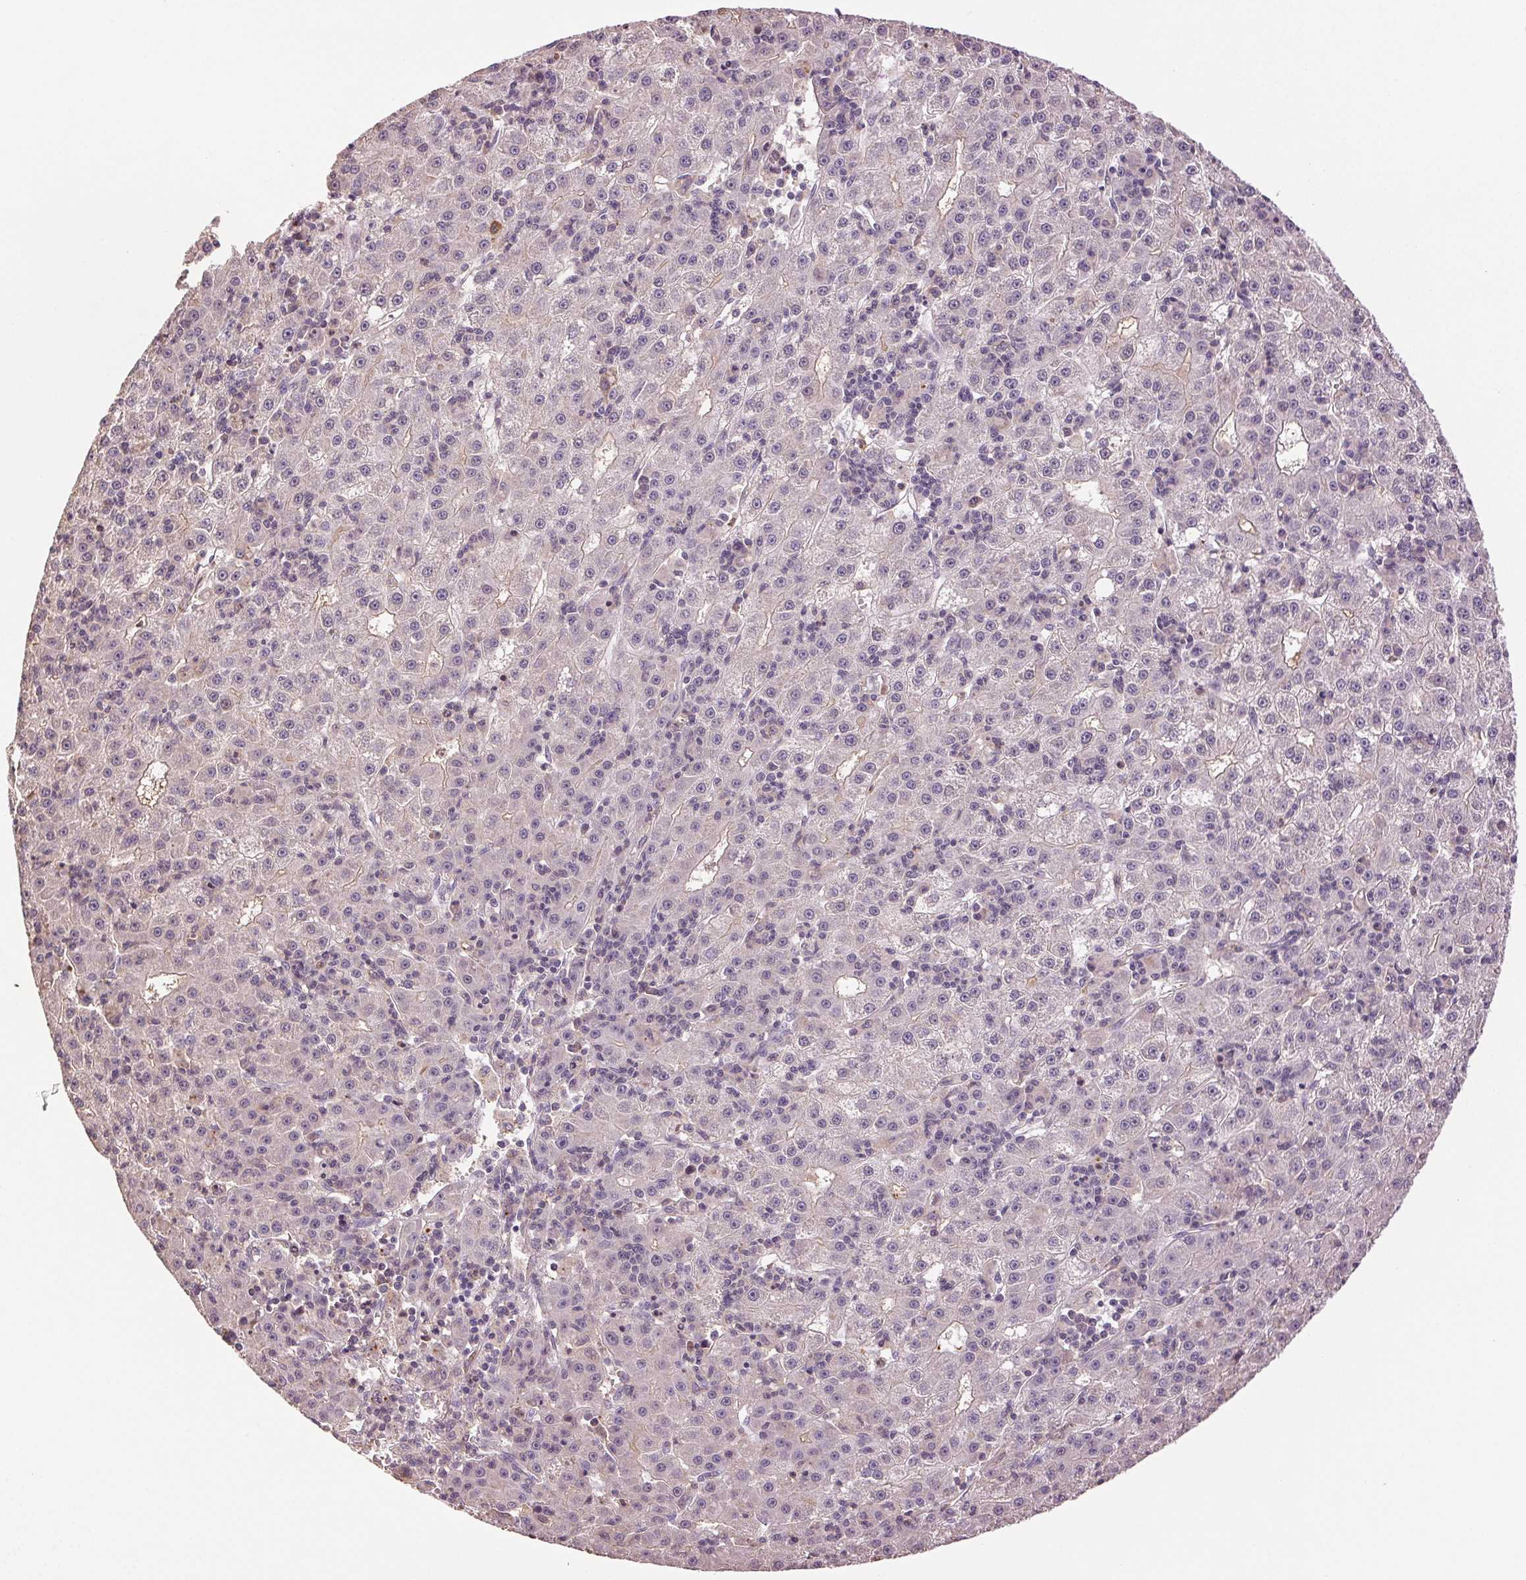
{"staining": {"intensity": "negative", "quantity": "none", "location": "none"}, "tissue": "liver cancer", "cell_type": "Tumor cells", "image_type": "cancer", "snomed": [{"axis": "morphology", "description": "Carcinoma, Hepatocellular, NOS"}, {"axis": "topography", "description": "Liver"}], "caption": "Tumor cells are negative for protein expression in human liver cancer. Nuclei are stained in blue.", "gene": "TMEM253", "patient": {"sex": "male", "age": 76}}